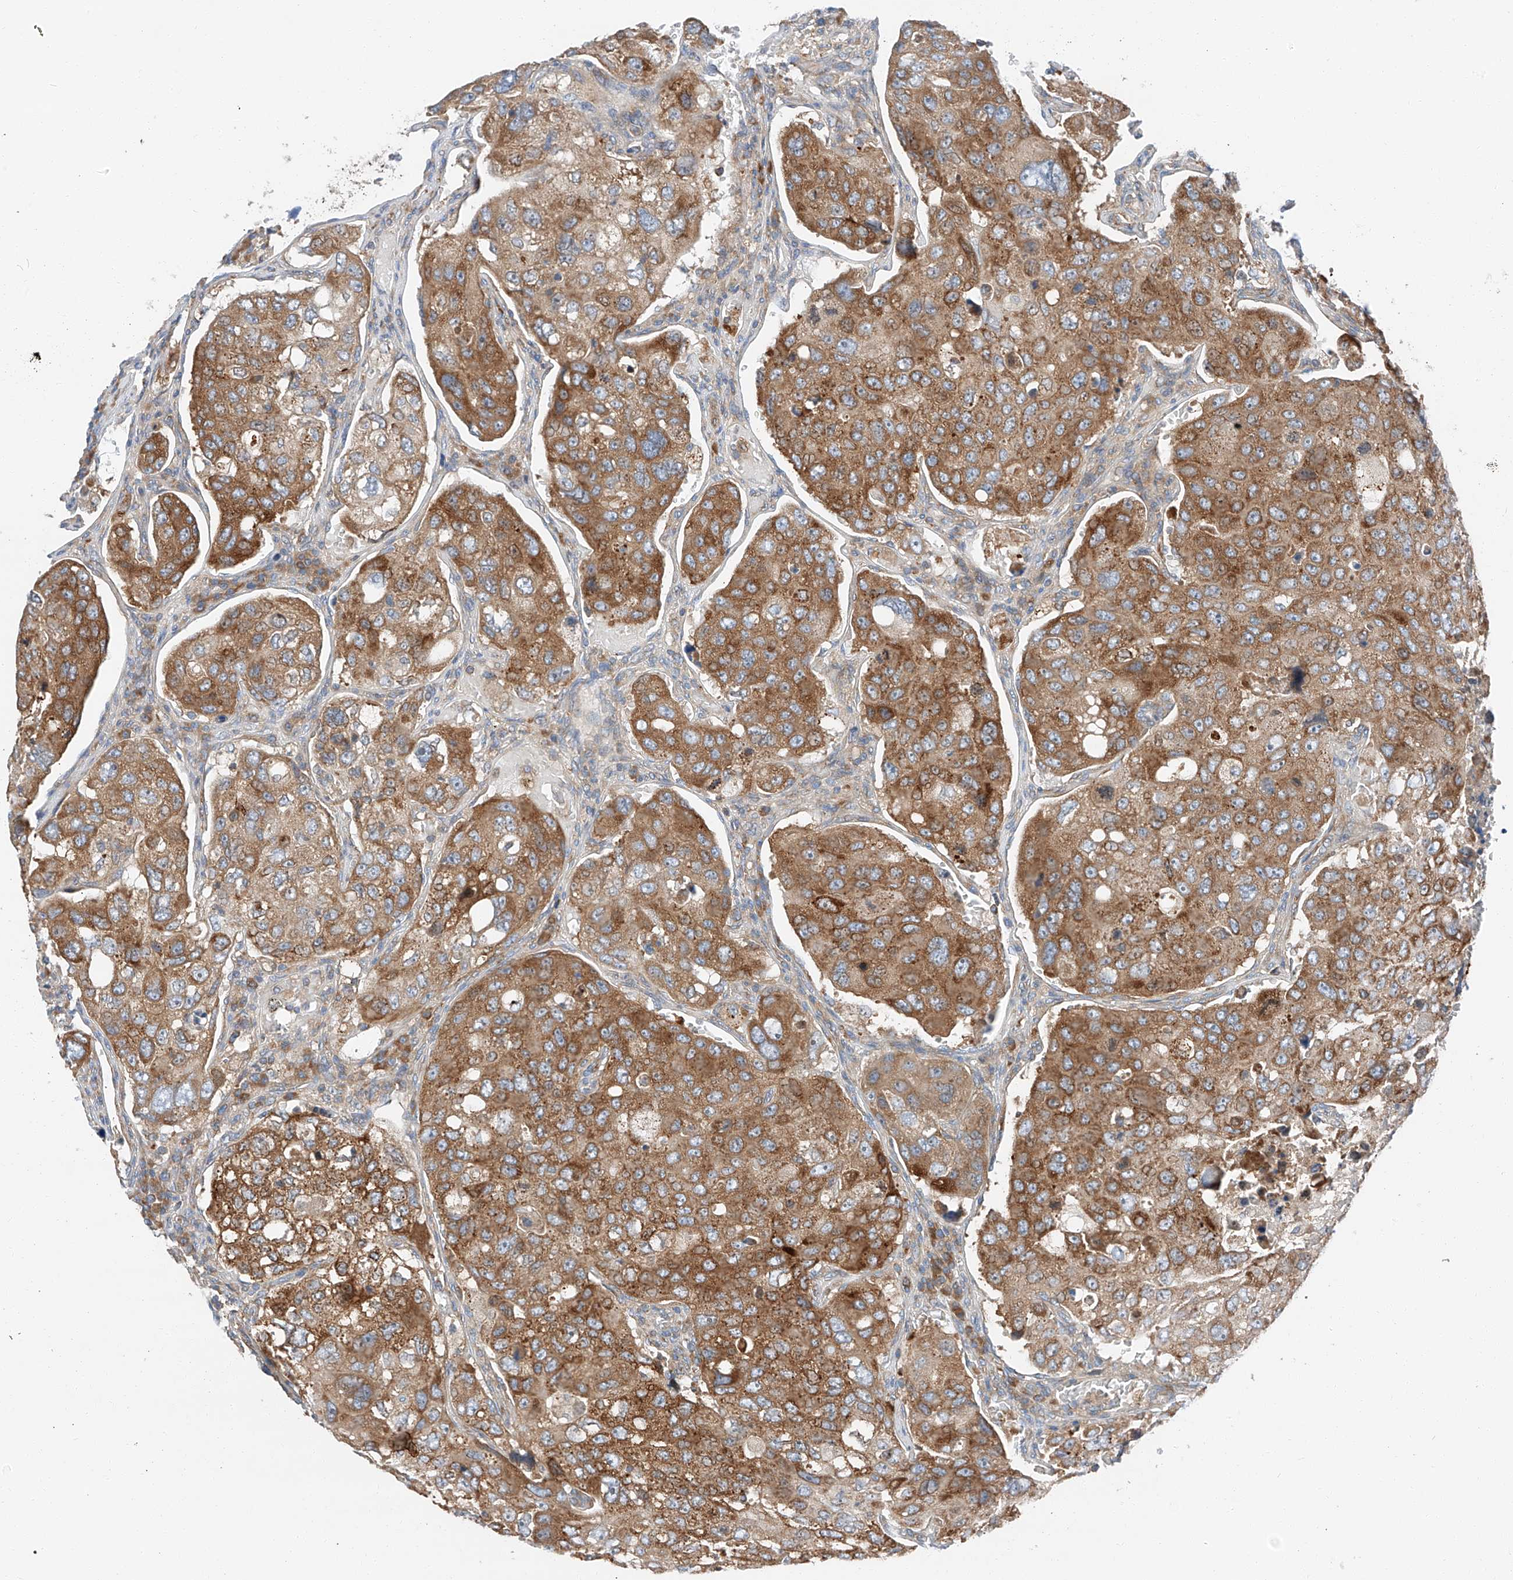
{"staining": {"intensity": "strong", "quantity": ">75%", "location": "cytoplasmic/membranous"}, "tissue": "urothelial cancer", "cell_type": "Tumor cells", "image_type": "cancer", "snomed": [{"axis": "morphology", "description": "Urothelial carcinoma, High grade"}, {"axis": "topography", "description": "Lymph node"}, {"axis": "topography", "description": "Urinary bladder"}], "caption": "An IHC micrograph of tumor tissue is shown. Protein staining in brown labels strong cytoplasmic/membranous positivity in high-grade urothelial carcinoma within tumor cells.", "gene": "ZC3H15", "patient": {"sex": "male", "age": 51}}